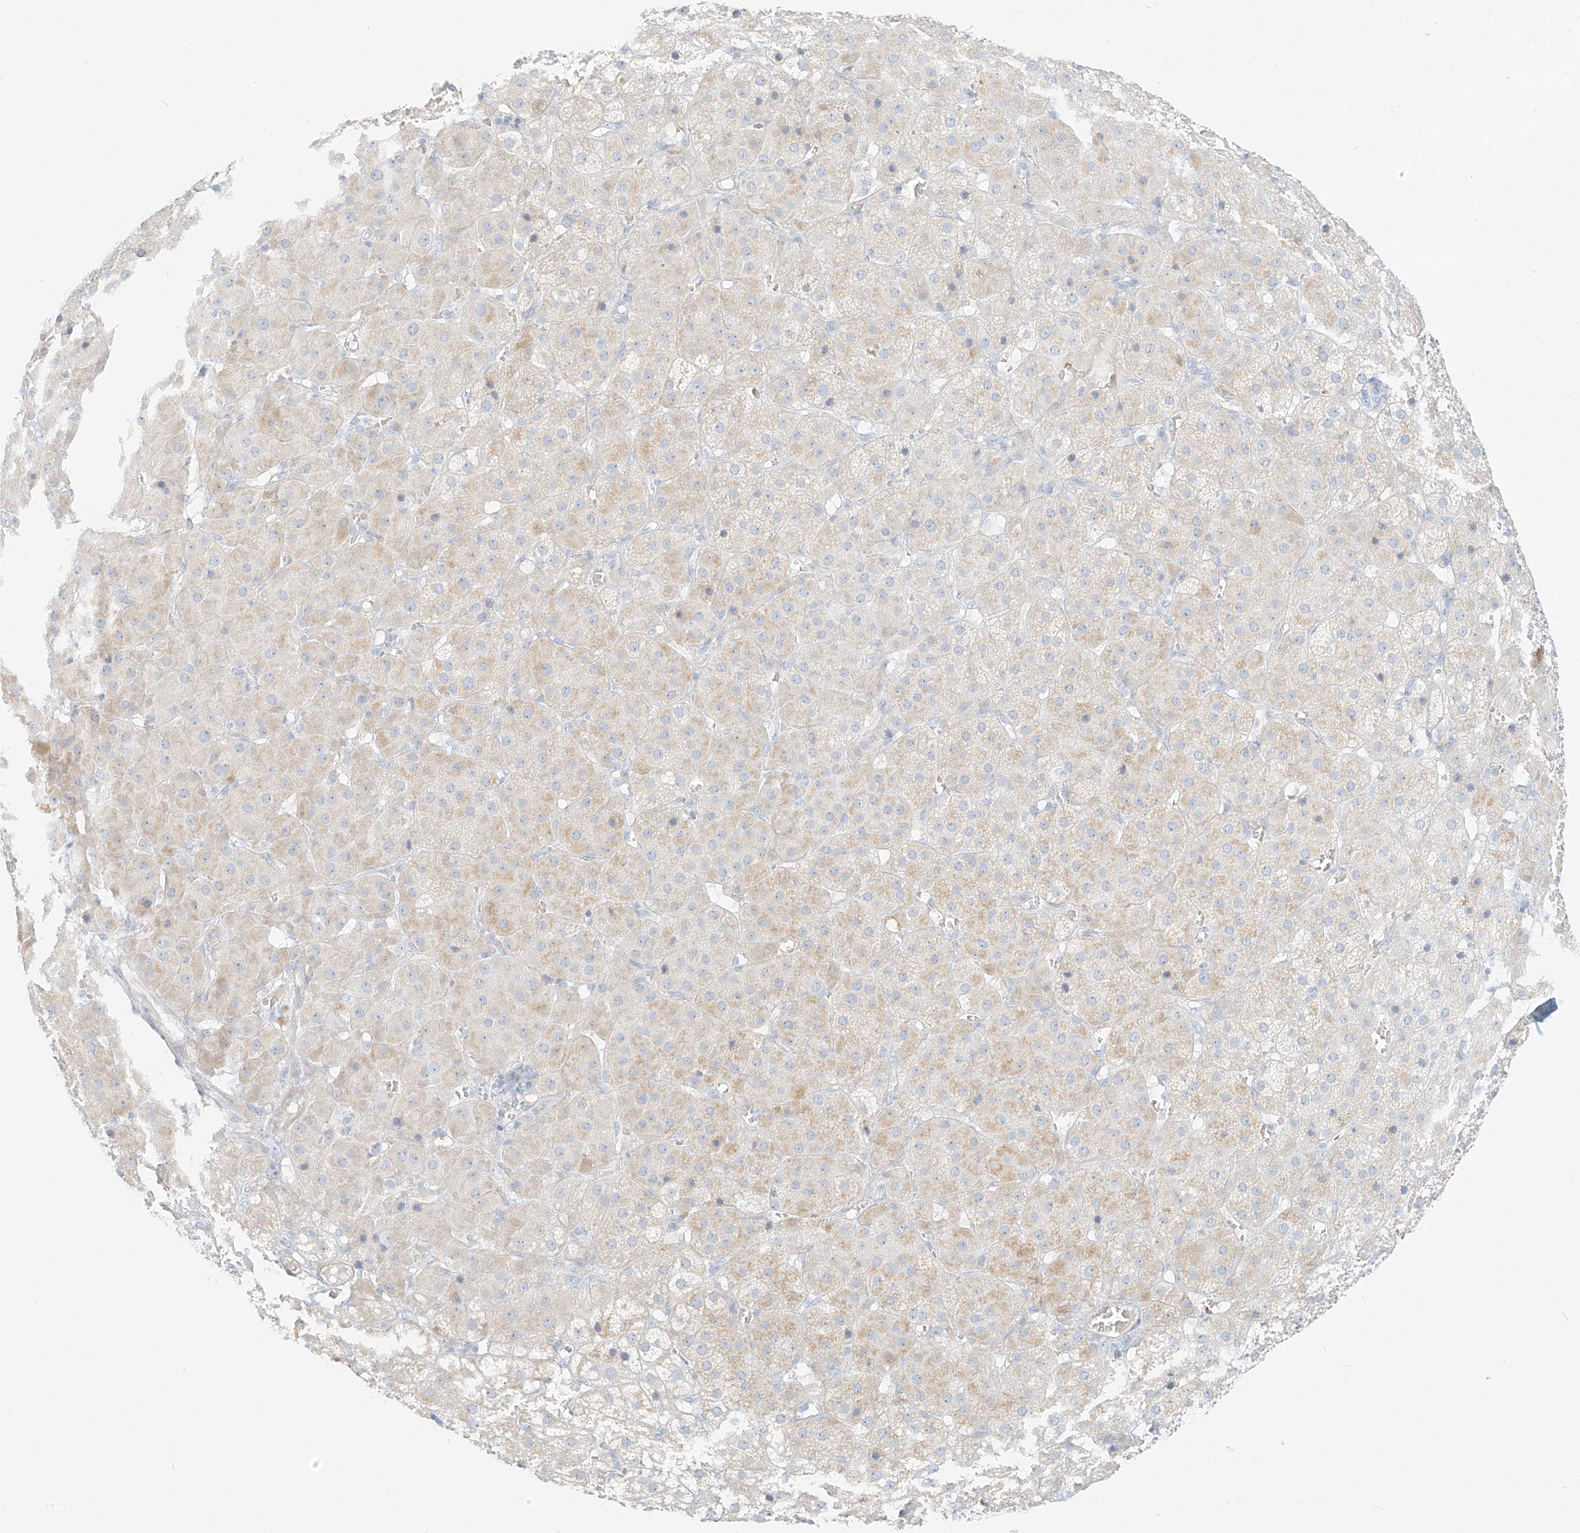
{"staining": {"intensity": "weak", "quantity": "25%-75%", "location": "cytoplasmic/membranous"}, "tissue": "adrenal gland", "cell_type": "Glandular cells", "image_type": "normal", "snomed": [{"axis": "morphology", "description": "Normal tissue, NOS"}, {"axis": "topography", "description": "Adrenal gland"}], "caption": "Adrenal gland stained for a protein reveals weak cytoplasmic/membranous positivity in glandular cells. The protein of interest is shown in brown color, while the nuclei are stained blue.", "gene": "PGC", "patient": {"sex": "female", "age": 57}}